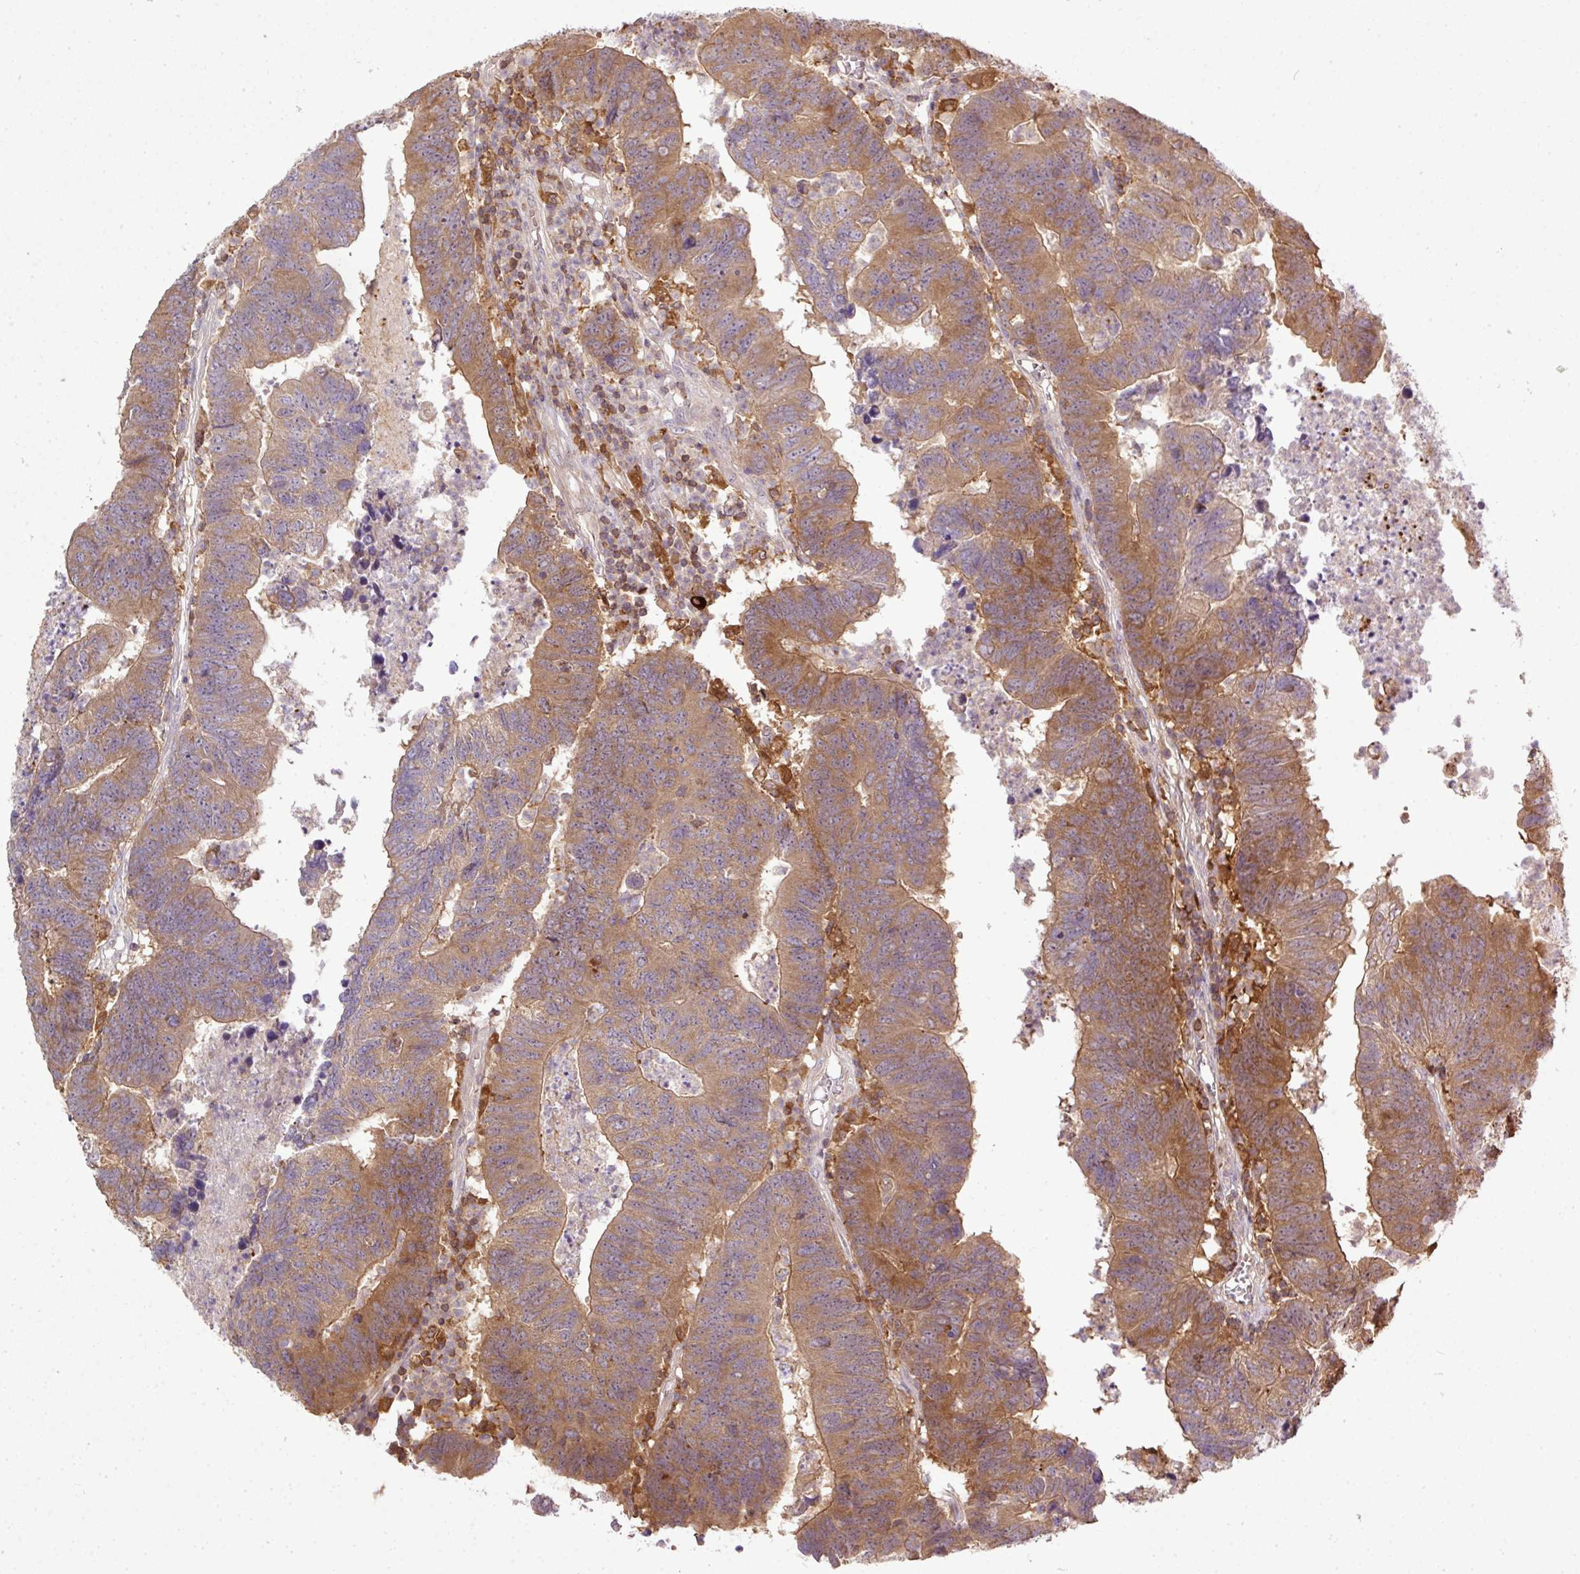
{"staining": {"intensity": "moderate", "quantity": ">75%", "location": "cytoplasmic/membranous"}, "tissue": "colorectal cancer", "cell_type": "Tumor cells", "image_type": "cancer", "snomed": [{"axis": "morphology", "description": "Adenocarcinoma, NOS"}, {"axis": "topography", "description": "Colon"}], "caption": "Protein expression analysis of human colorectal cancer (adenocarcinoma) reveals moderate cytoplasmic/membranous expression in approximately >75% of tumor cells. (DAB (3,3'-diaminobenzidine) IHC, brown staining for protein, blue staining for nuclei).", "gene": "STAT5A", "patient": {"sex": "female", "age": 48}}